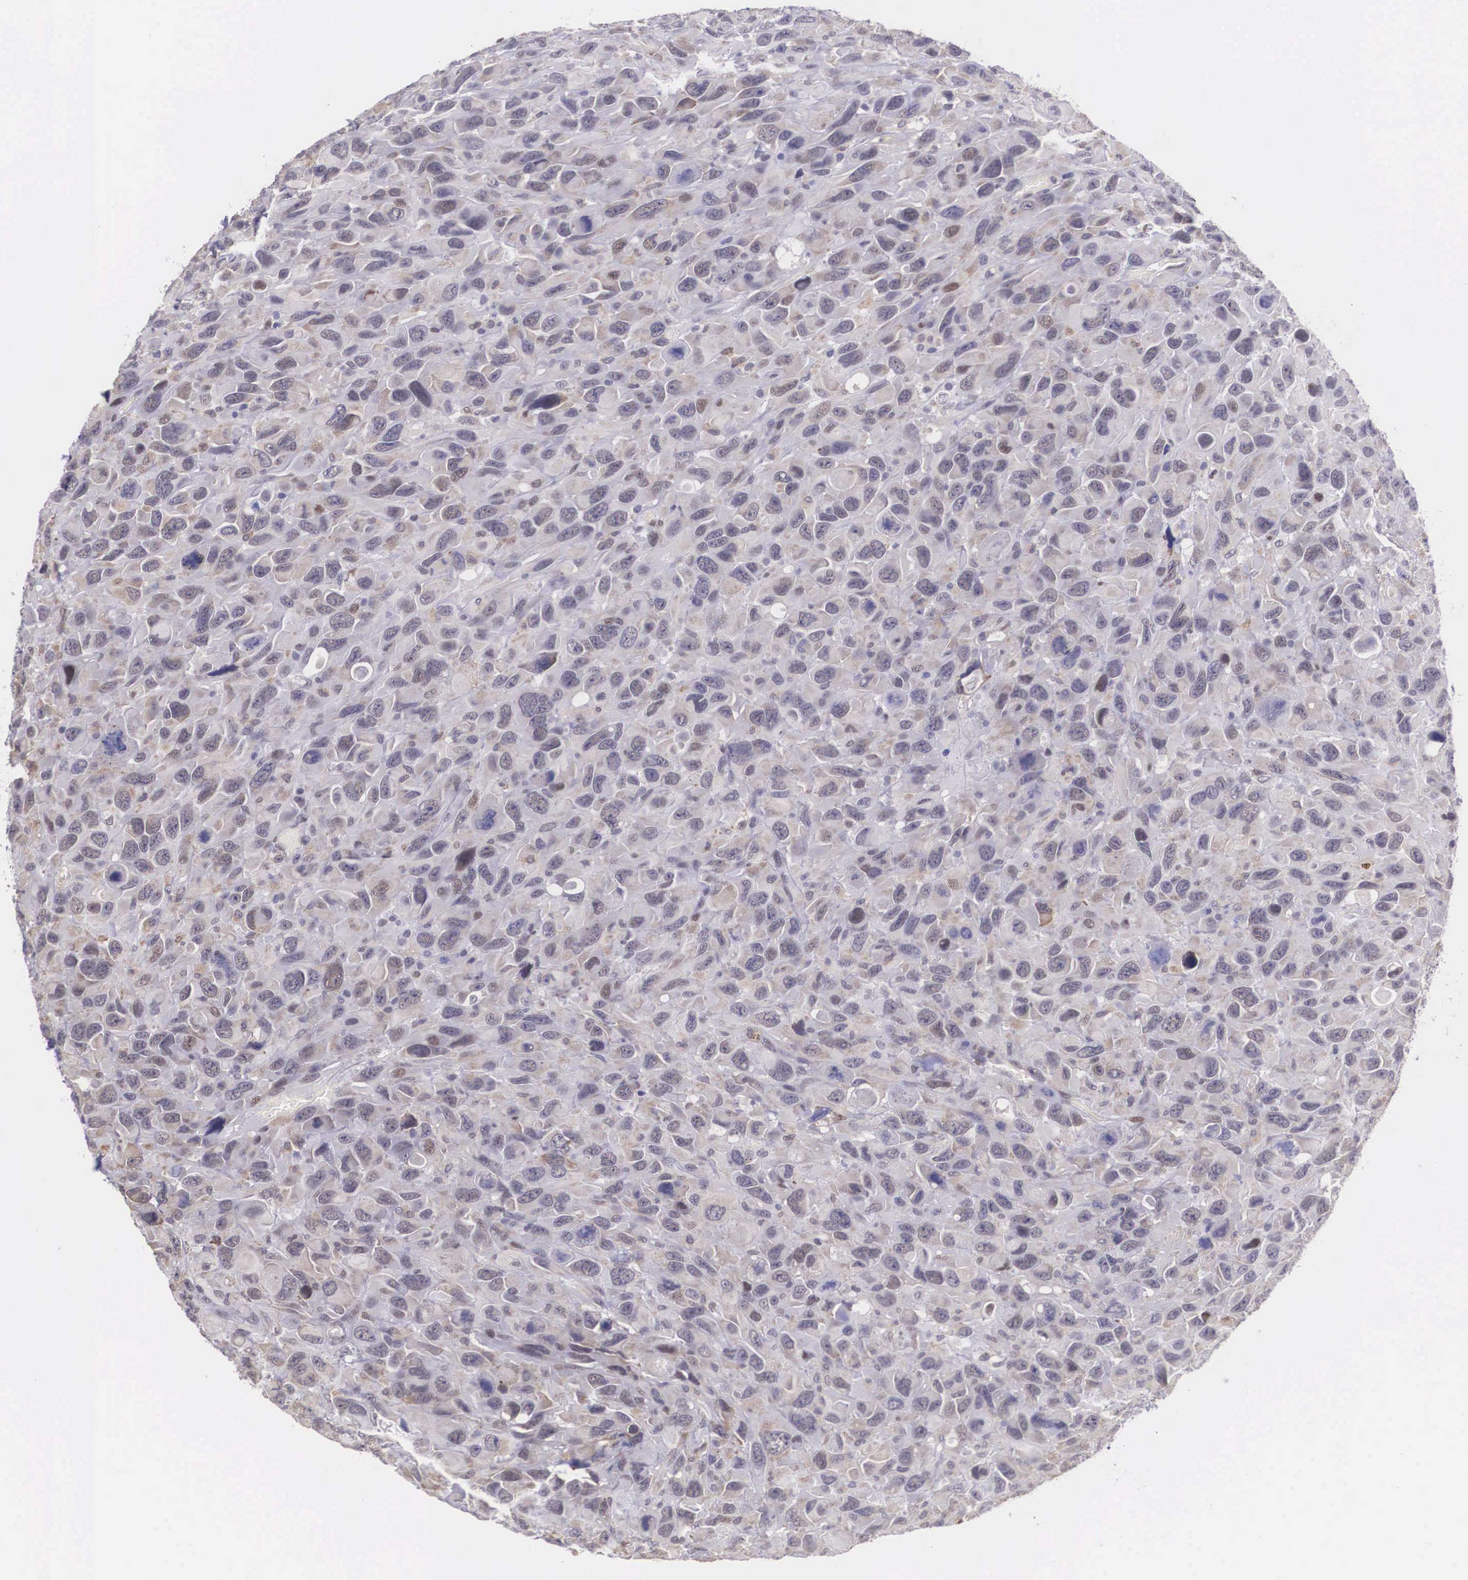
{"staining": {"intensity": "weak", "quantity": "25%-75%", "location": "cytoplasmic/membranous"}, "tissue": "renal cancer", "cell_type": "Tumor cells", "image_type": "cancer", "snomed": [{"axis": "morphology", "description": "Adenocarcinoma, NOS"}, {"axis": "topography", "description": "Kidney"}], "caption": "There is low levels of weak cytoplasmic/membranous positivity in tumor cells of renal cancer (adenocarcinoma), as demonstrated by immunohistochemical staining (brown color).", "gene": "SLC25A21", "patient": {"sex": "male", "age": 79}}